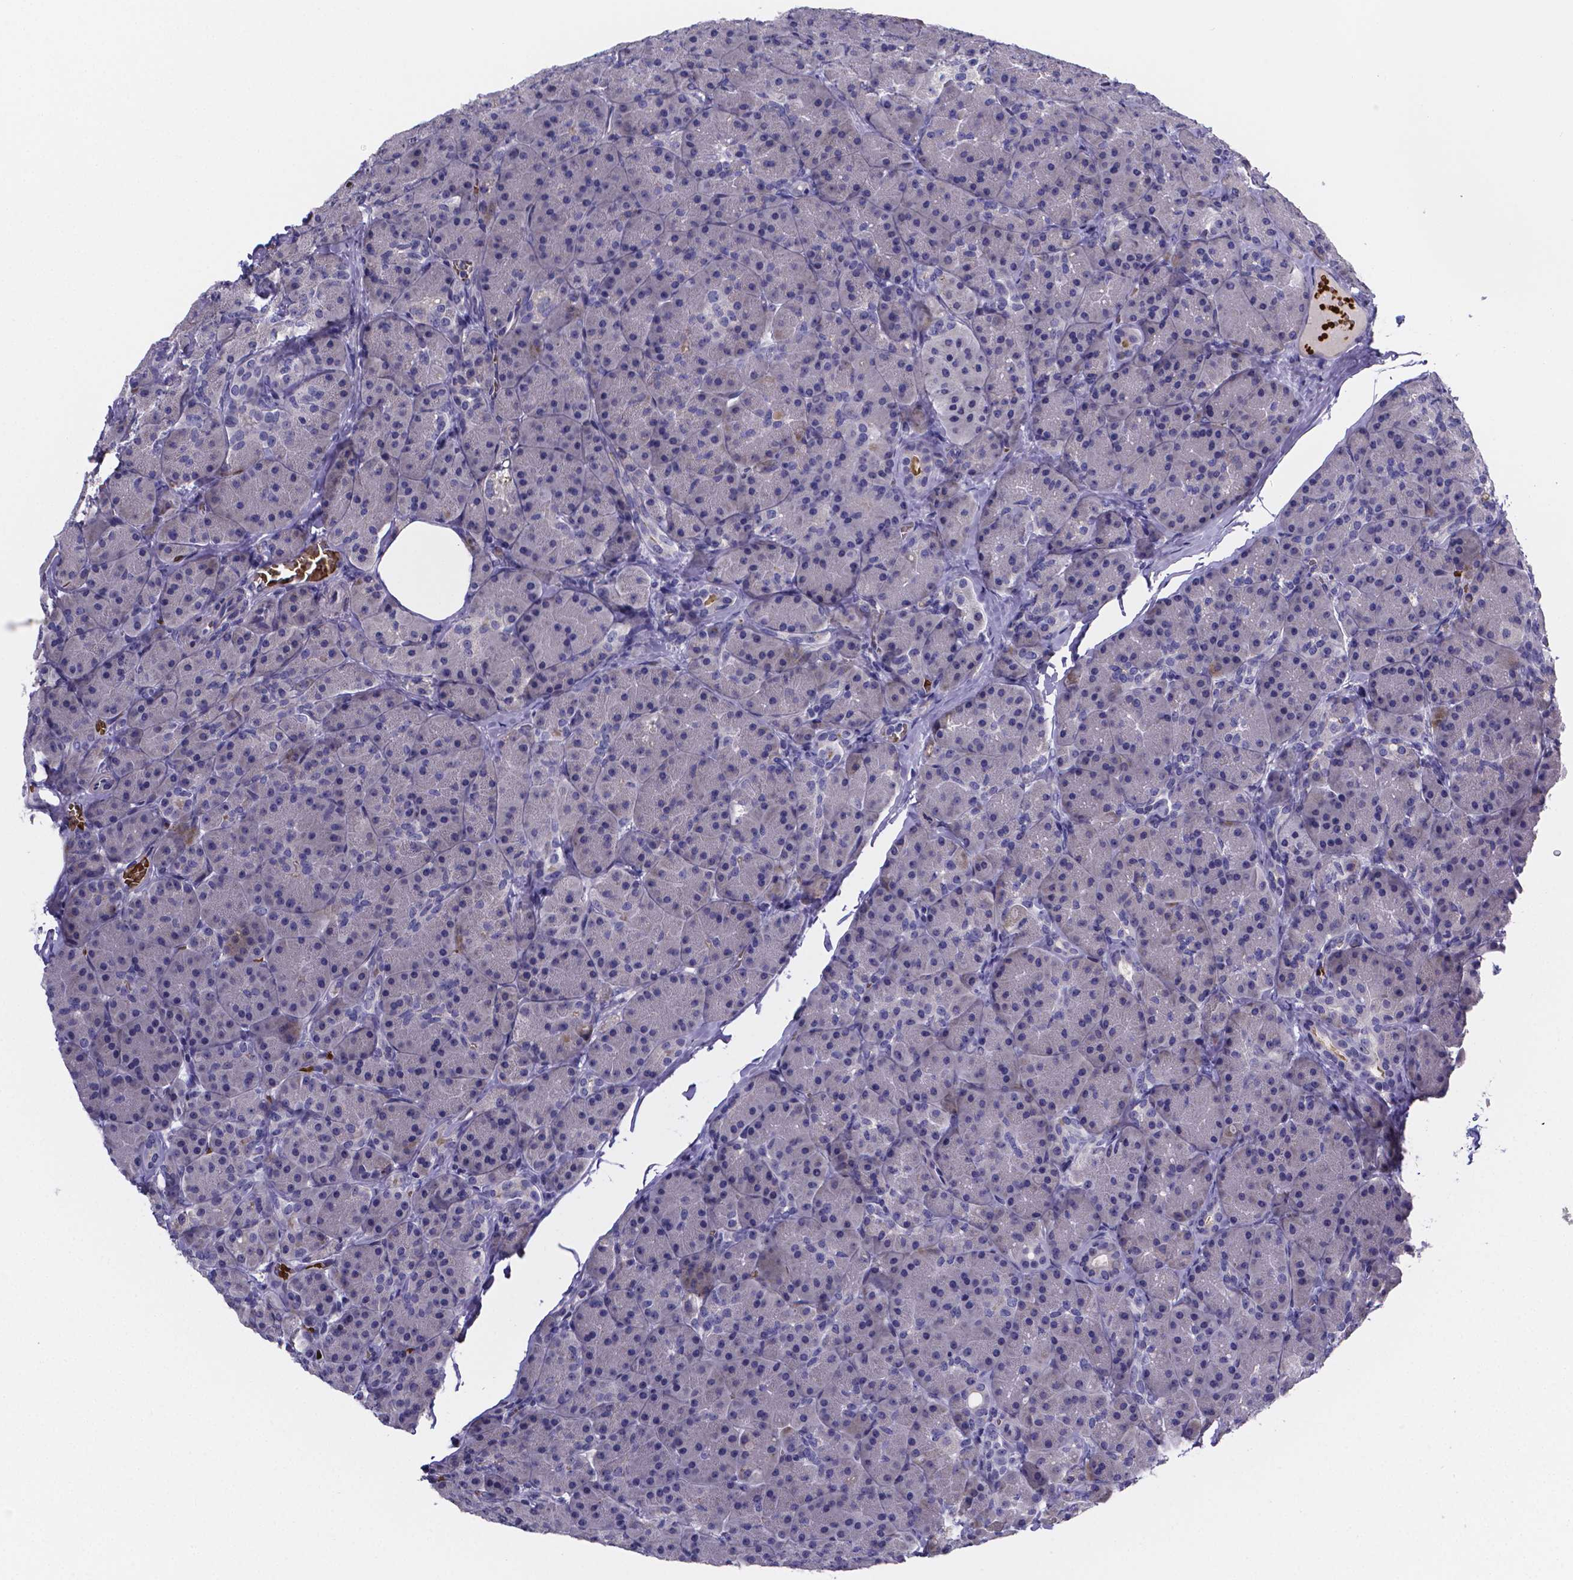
{"staining": {"intensity": "negative", "quantity": "none", "location": "none"}, "tissue": "pancreas", "cell_type": "Exocrine glandular cells", "image_type": "normal", "snomed": [{"axis": "morphology", "description": "Normal tissue, NOS"}, {"axis": "topography", "description": "Pancreas"}], "caption": "IHC of benign pancreas reveals no expression in exocrine glandular cells. The staining is performed using DAB (3,3'-diaminobenzidine) brown chromogen with nuclei counter-stained in using hematoxylin.", "gene": "GABRA3", "patient": {"sex": "male", "age": 57}}